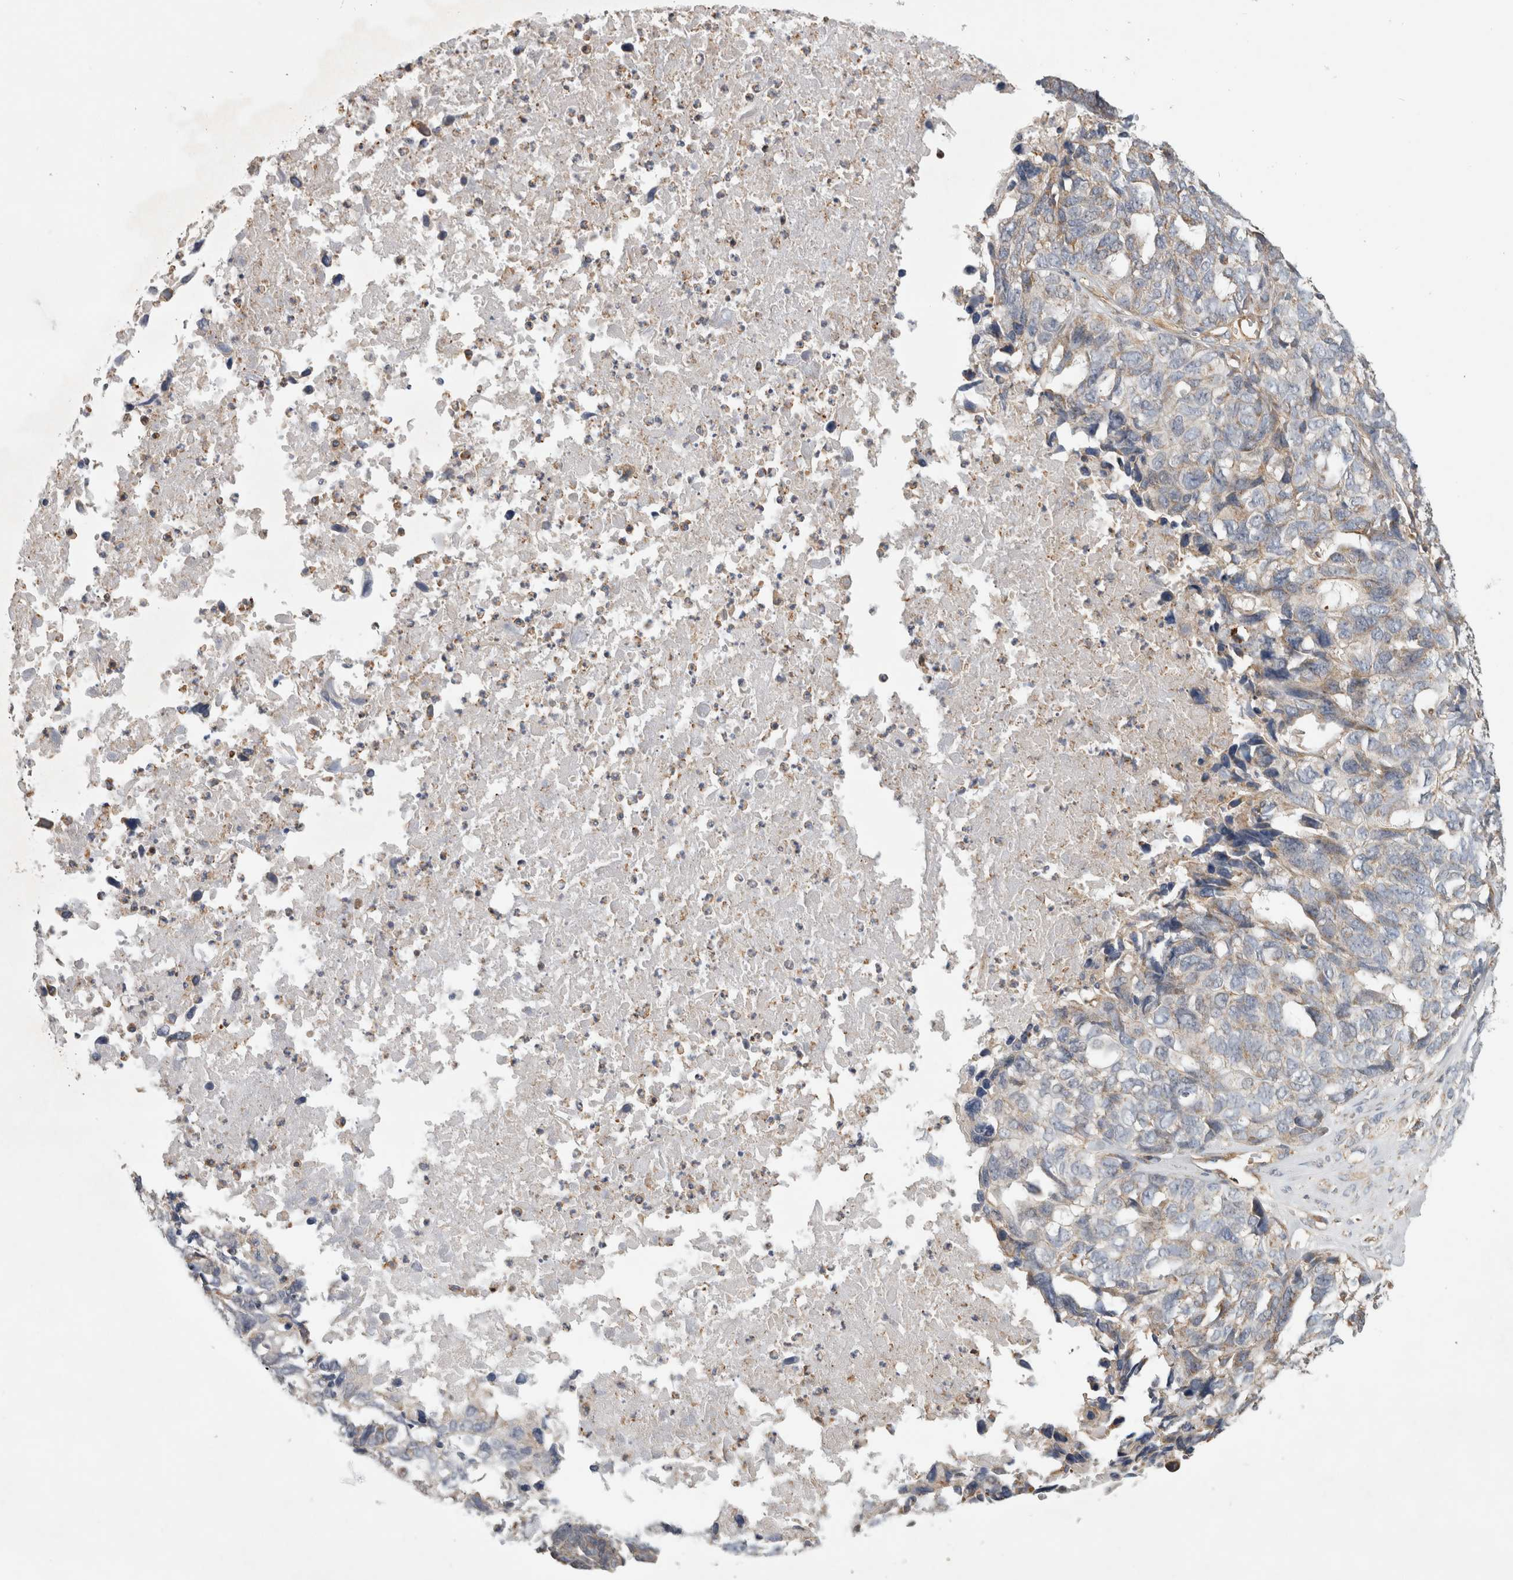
{"staining": {"intensity": "weak", "quantity": "<25%", "location": "cytoplasmic/membranous"}, "tissue": "ovarian cancer", "cell_type": "Tumor cells", "image_type": "cancer", "snomed": [{"axis": "morphology", "description": "Cystadenocarcinoma, serous, NOS"}, {"axis": "topography", "description": "Ovary"}], "caption": "High power microscopy photomicrograph of an IHC histopathology image of ovarian cancer, revealing no significant positivity in tumor cells.", "gene": "SFXN2", "patient": {"sex": "female", "age": 79}}